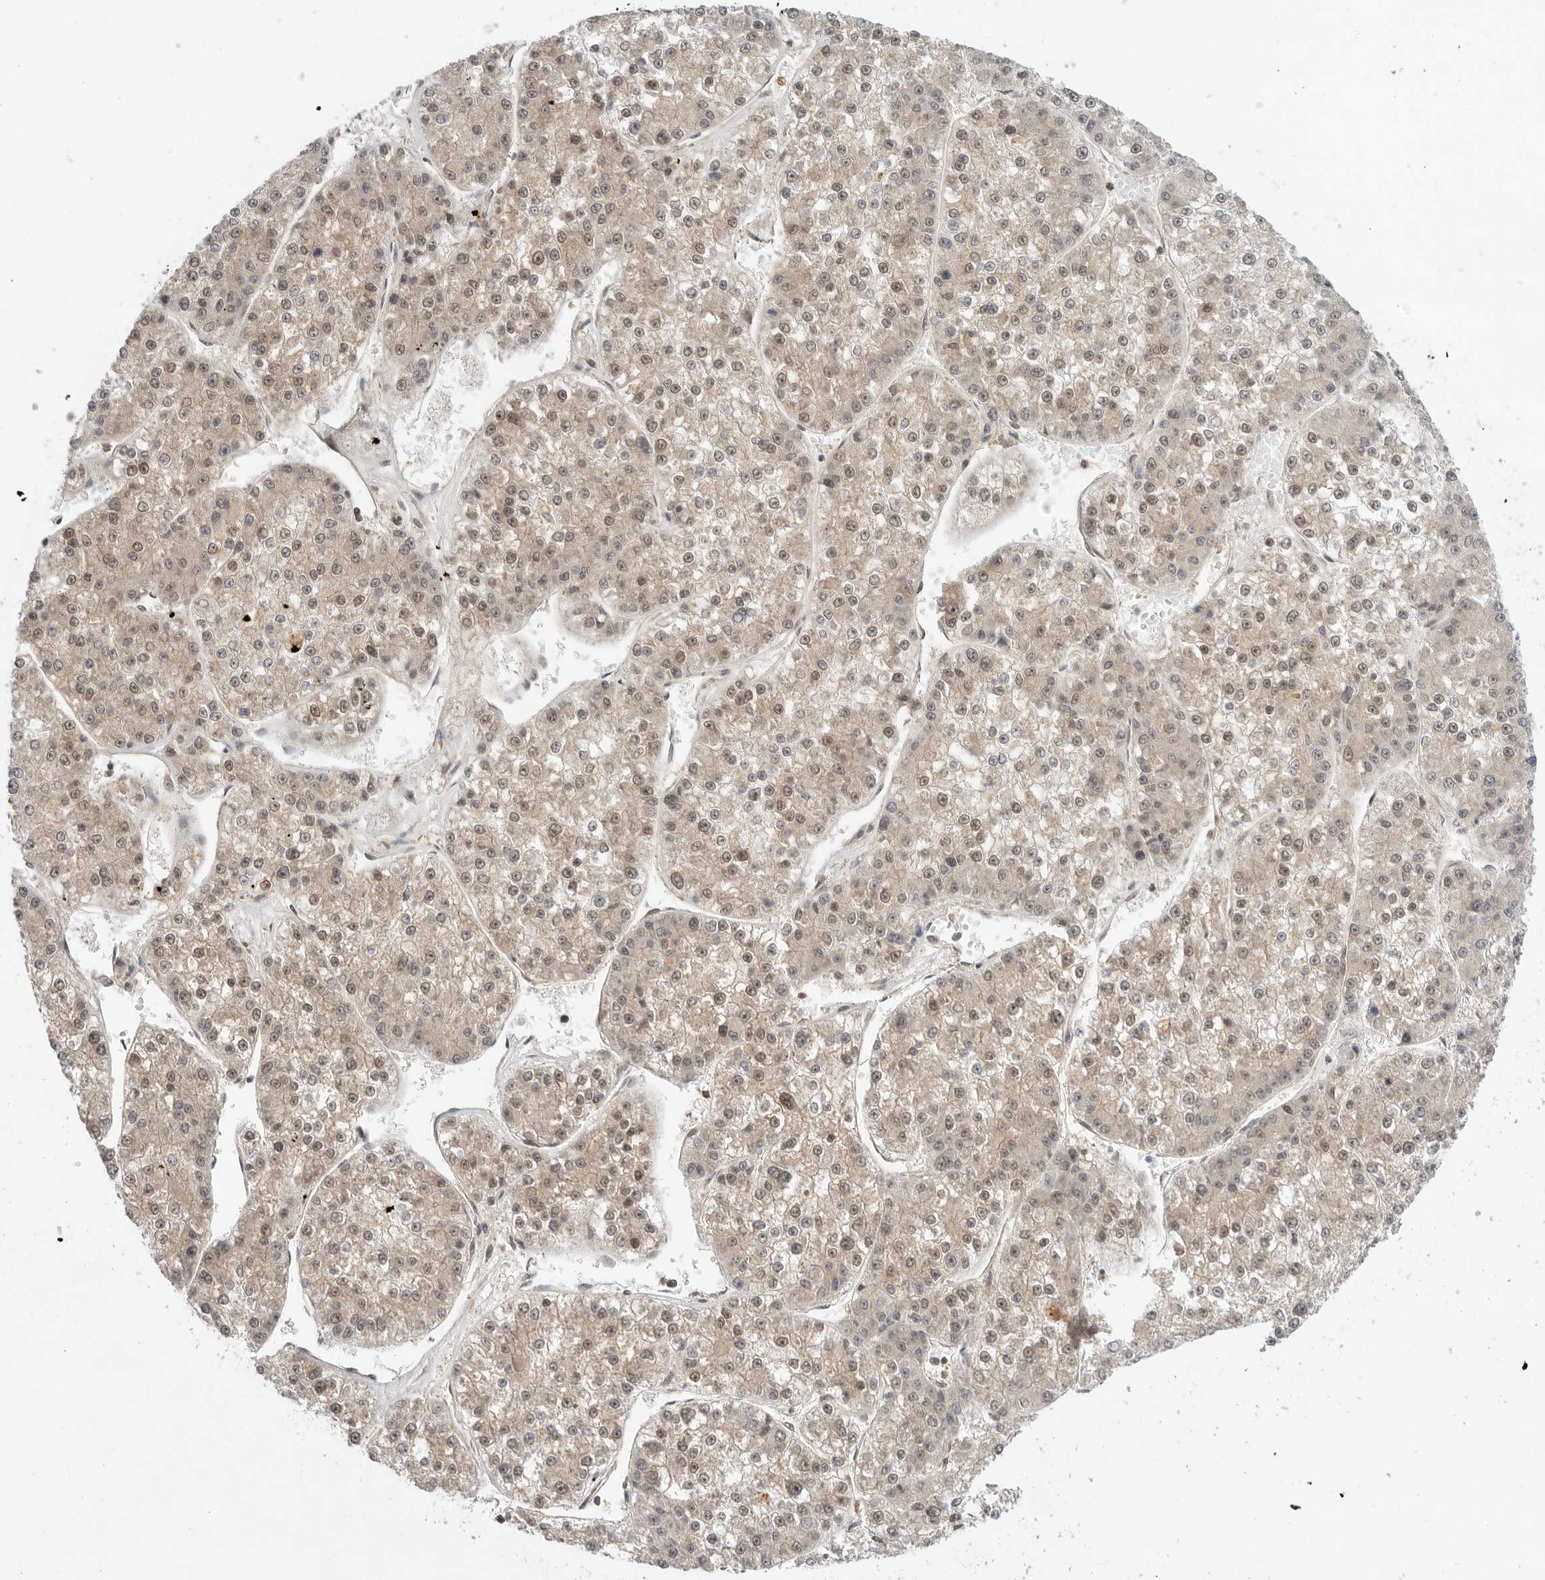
{"staining": {"intensity": "weak", "quantity": ">75%", "location": "nuclear"}, "tissue": "liver cancer", "cell_type": "Tumor cells", "image_type": "cancer", "snomed": [{"axis": "morphology", "description": "Carcinoma, Hepatocellular, NOS"}, {"axis": "topography", "description": "Liver"}], "caption": "DAB (3,3'-diaminobenzidine) immunohistochemical staining of liver hepatocellular carcinoma exhibits weak nuclear protein expression in about >75% of tumor cells.", "gene": "DCAF8", "patient": {"sex": "female", "age": 73}}